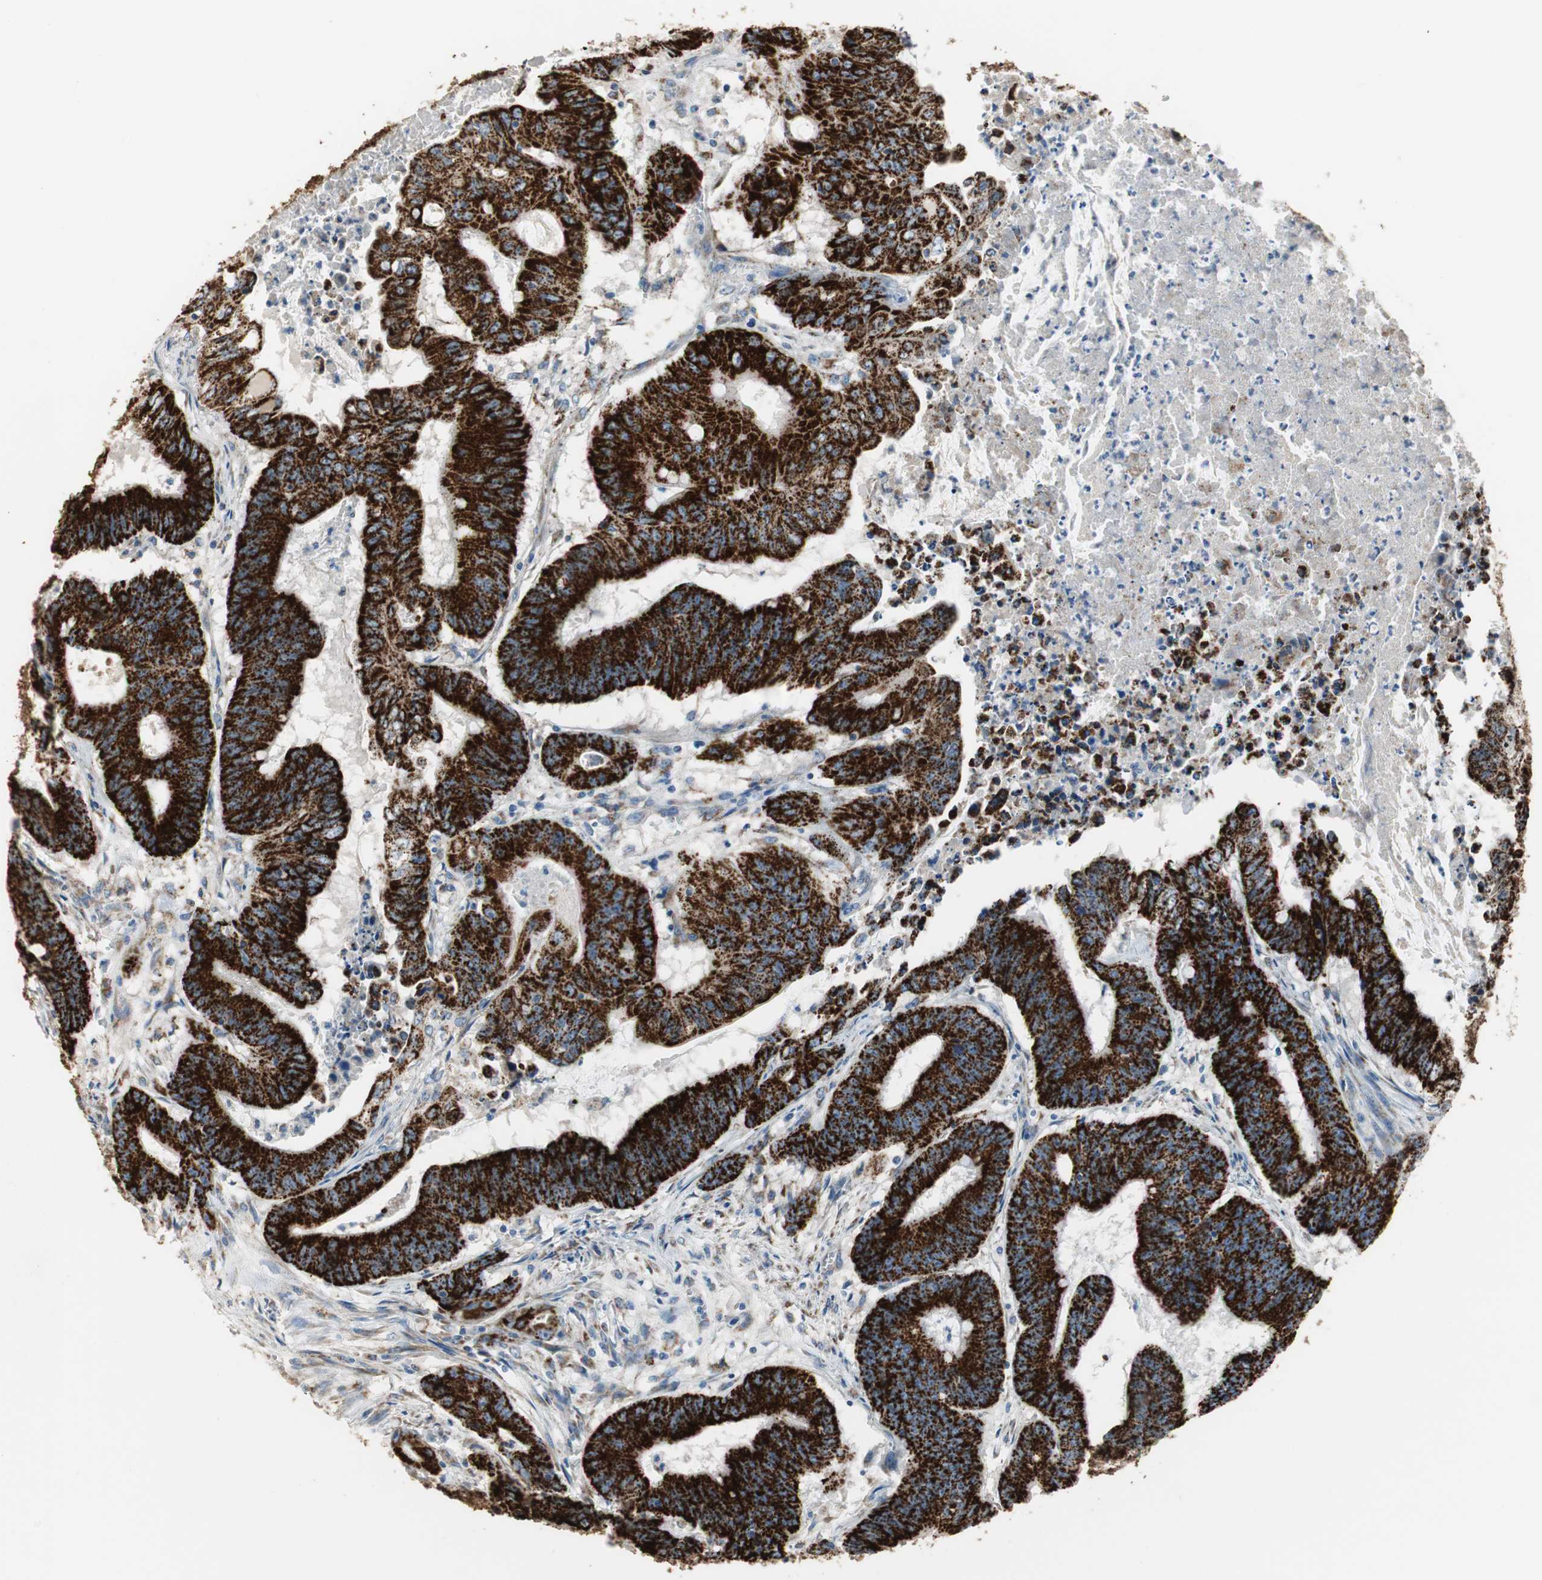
{"staining": {"intensity": "strong", "quantity": ">75%", "location": "cytoplasmic/membranous"}, "tissue": "colorectal cancer", "cell_type": "Tumor cells", "image_type": "cancer", "snomed": [{"axis": "morphology", "description": "Adenocarcinoma, NOS"}, {"axis": "topography", "description": "Colon"}], "caption": "Immunohistochemistry micrograph of colorectal cancer (adenocarcinoma) stained for a protein (brown), which shows high levels of strong cytoplasmic/membranous positivity in about >75% of tumor cells.", "gene": "TST", "patient": {"sex": "male", "age": 45}}